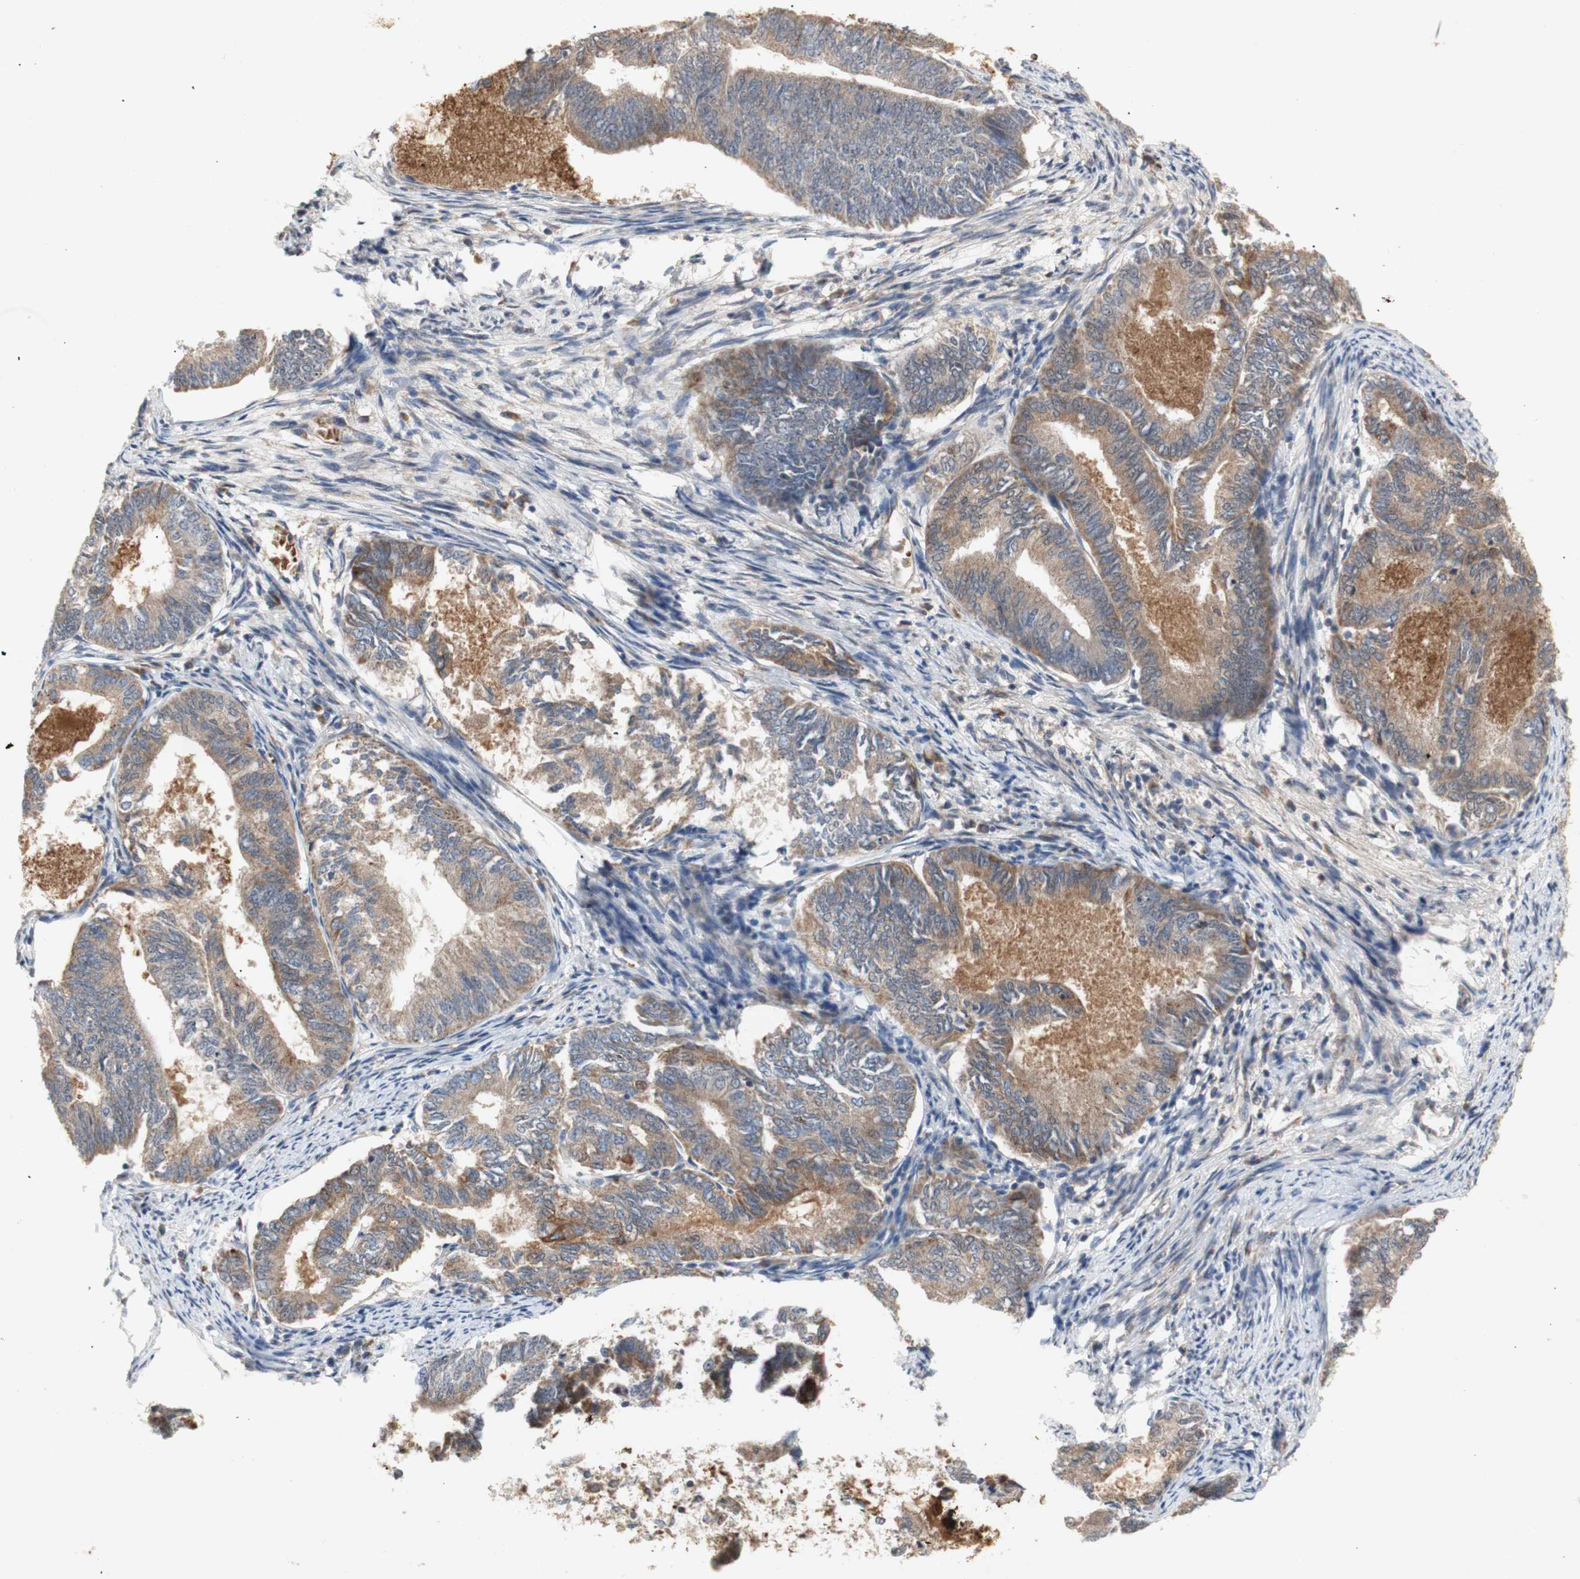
{"staining": {"intensity": "weak", "quantity": ">75%", "location": "cytoplasmic/membranous"}, "tissue": "endometrial cancer", "cell_type": "Tumor cells", "image_type": "cancer", "snomed": [{"axis": "morphology", "description": "Adenocarcinoma, NOS"}, {"axis": "topography", "description": "Endometrium"}], "caption": "About >75% of tumor cells in endometrial adenocarcinoma display weak cytoplasmic/membranous protein staining as visualized by brown immunohistochemical staining.", "gene": "PKN1", "patient": {"sex": "female", "age": 86}}